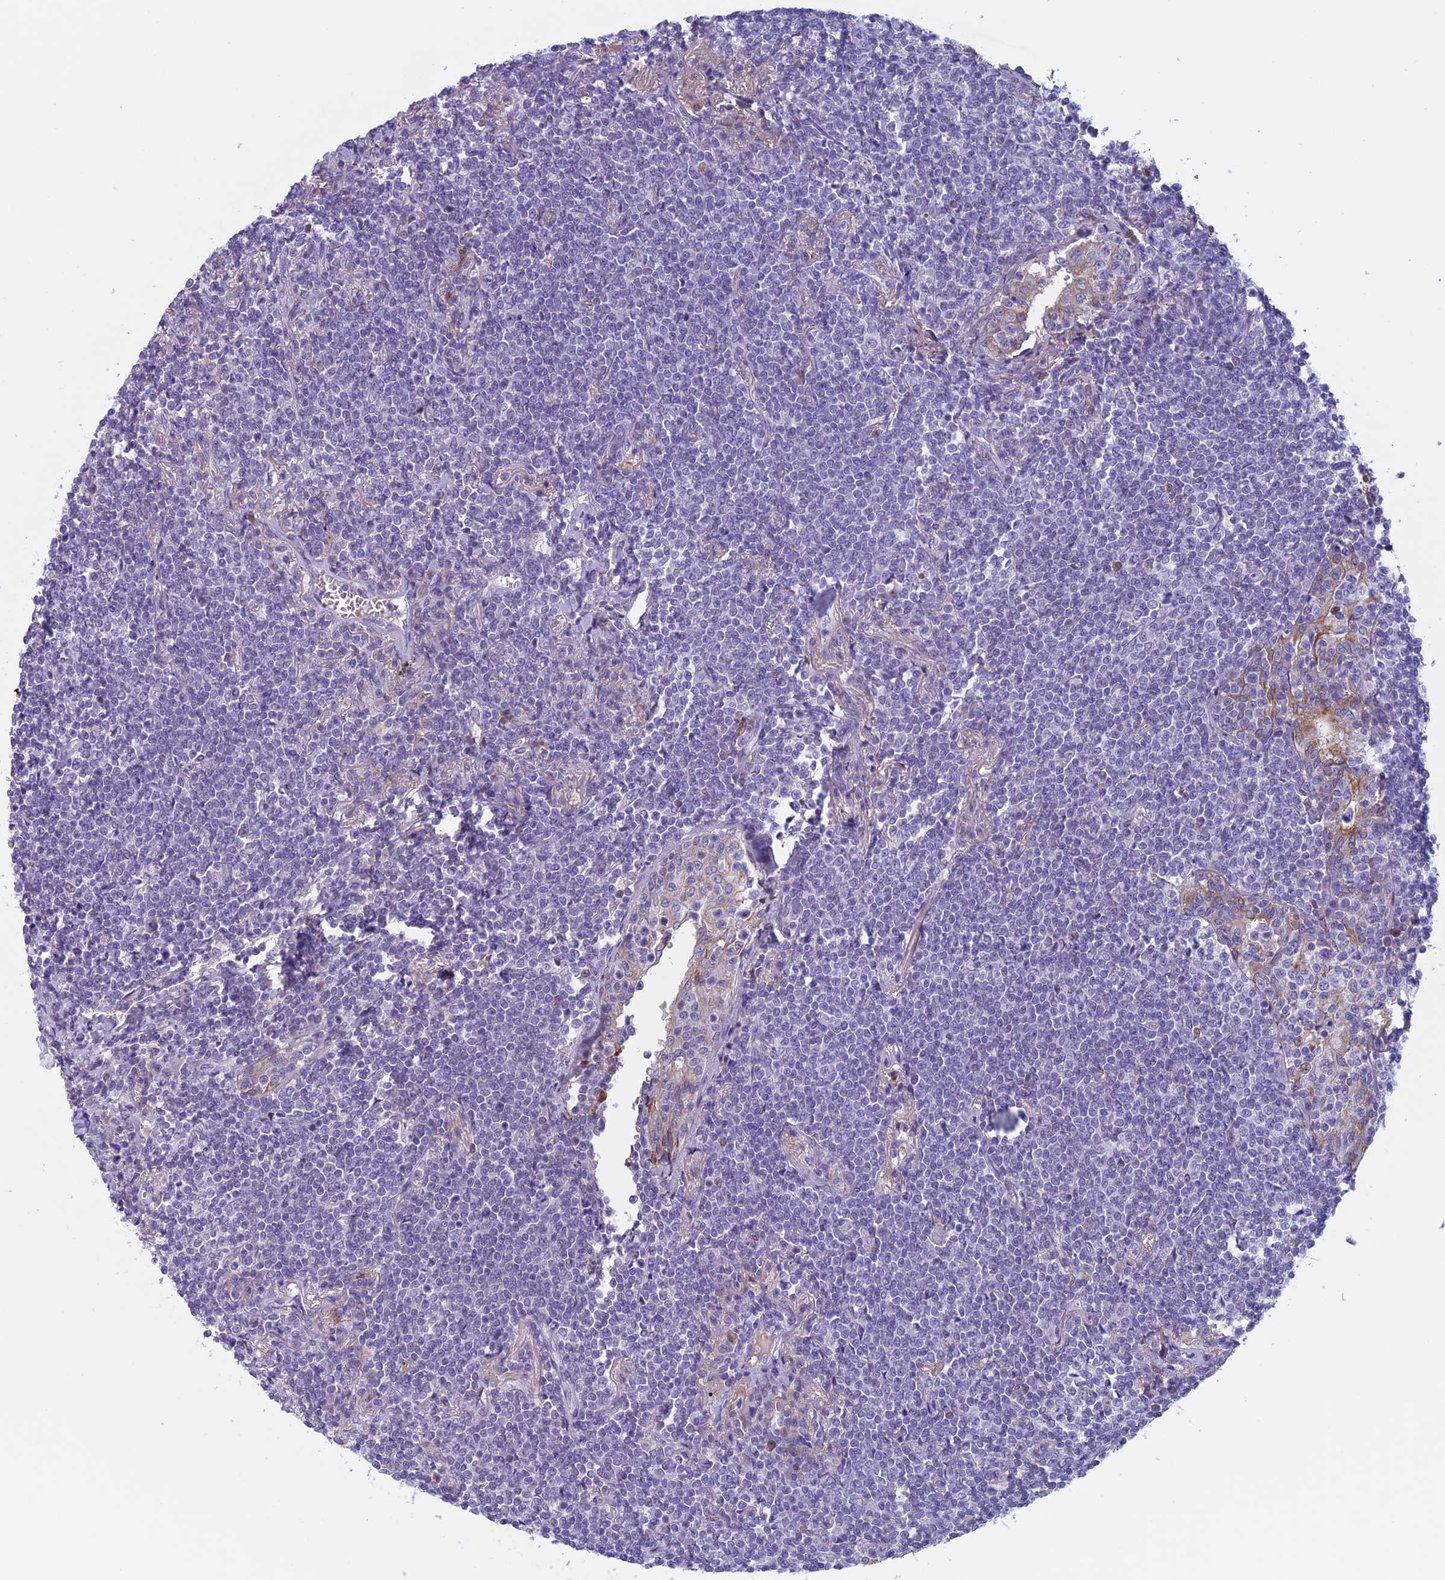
{"staining": {"intensity": "negative", "quantity": "none", "location": "none"}, "tissue": "lymphoma", "cell_type": "Tumor cells", "image_type": "cancer", "snomed": [{"axis": "morphology", "description": "Malignant lymphoma, non-Hodgkin's type, Low grade"}, {"axis": "topography", "description": "Lung"}], "caption": "High magnification brightfield microscopy of low-grade malignant lymphoma, non-Hodgkin's type stained with DAB (3,3'-diaminobenzidine) (brown) and counterstained with hematoxylin (blue): tumor cells show no significant expression.", "gene": "ANGPTL2", "patient": {"sex": "female", "age": 71}}